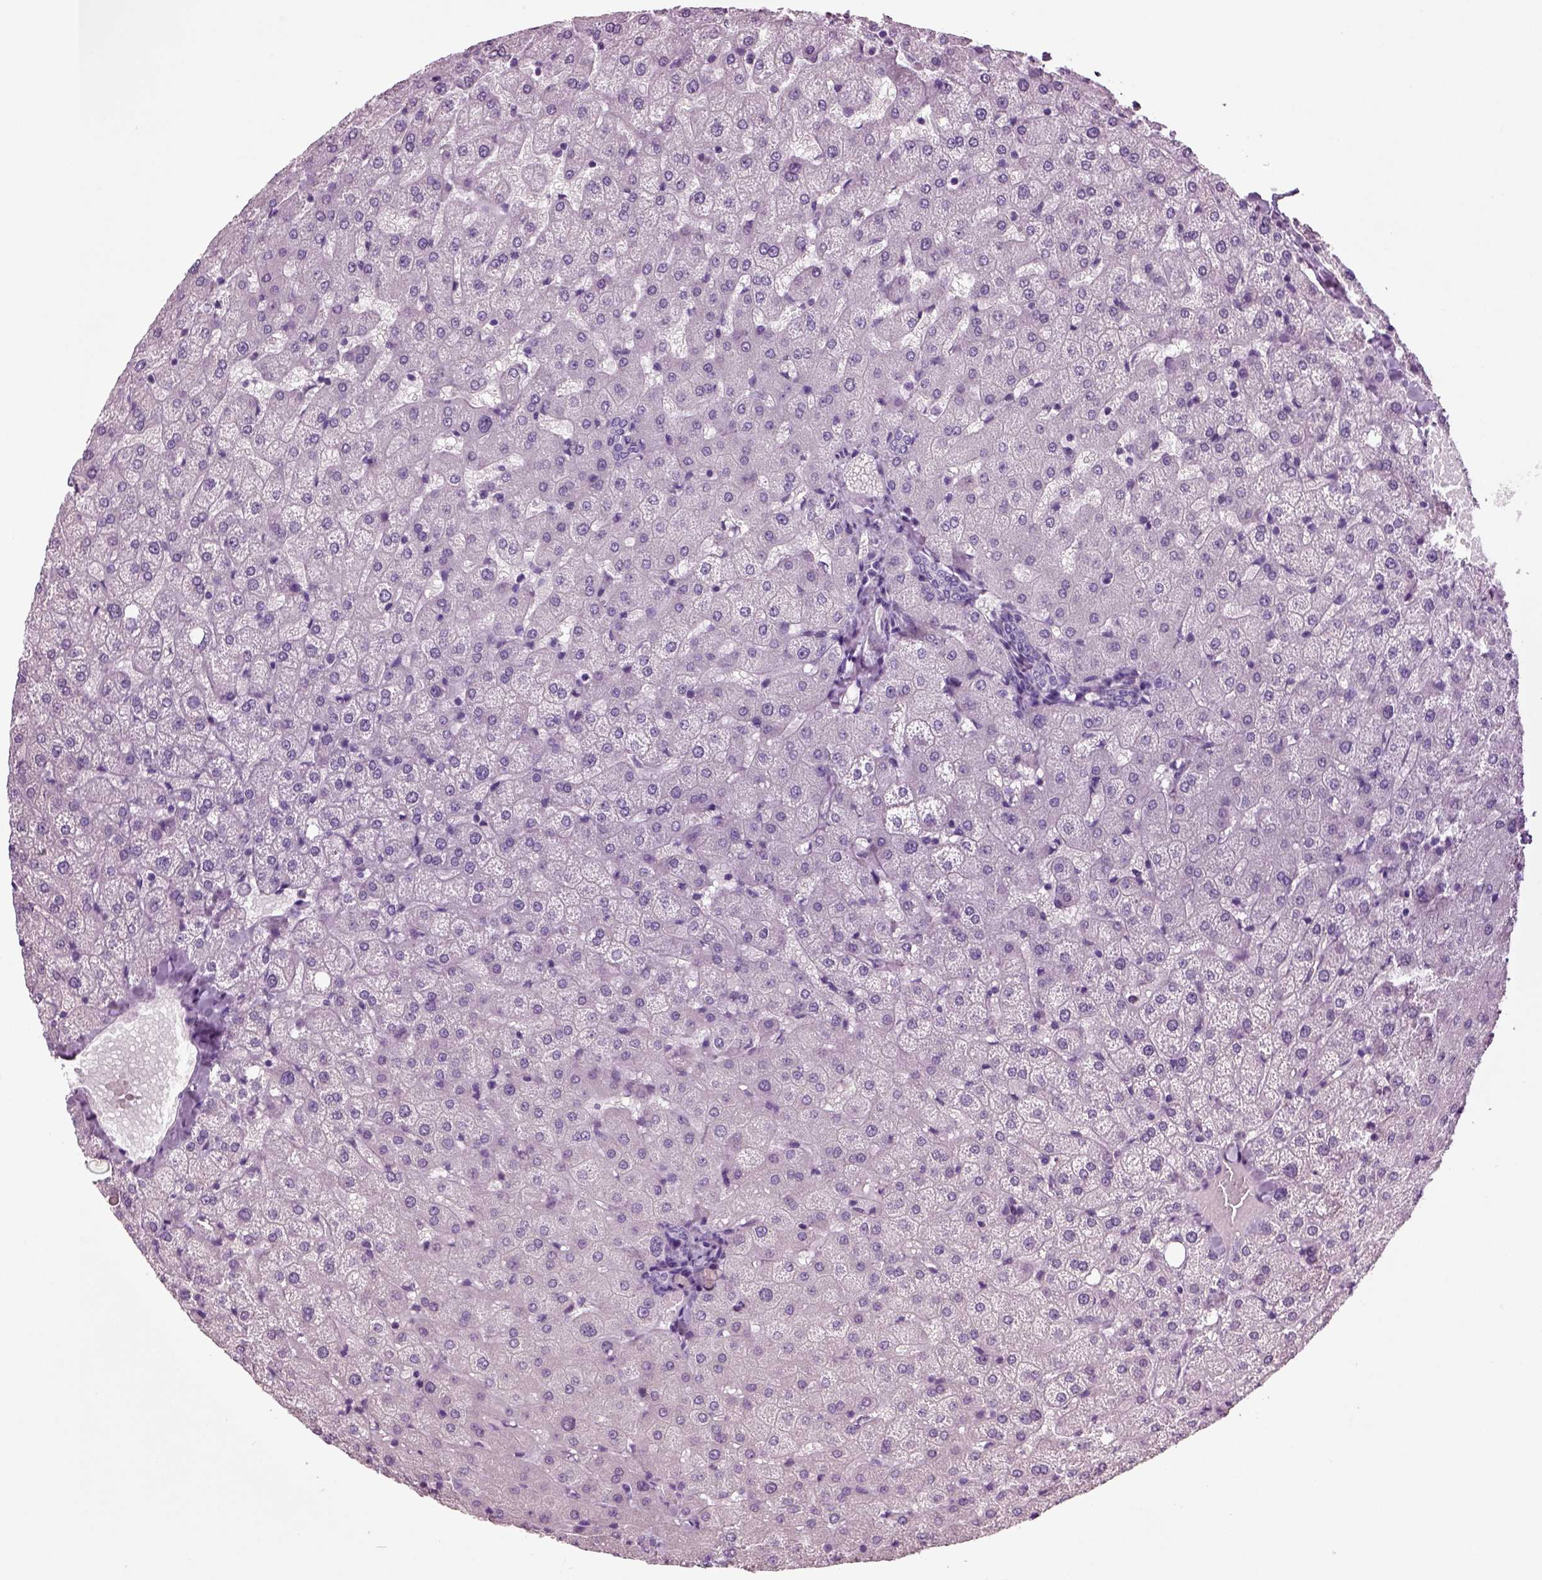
{"staining": {"intensity": "negative", "quantity": "none", "location": "none"}, "tissue": "liver", "cell_type": "Cholangiocytes", "image_type": "normal", "snomed": [{"axis": "morphology", "description": "Normal tissue, NOS"}, {"axis": "topography", "description": "Liver"}], "caption": "This is a photomicrograph of immunohistochemistry (IHC) staining of normal liver, which shows no positivity in cholangiocytes. (Brightfield microscopy of DAB IHC at high magnification).", "gene": "CRABP1", "patient": {"sex": "female", "age": 50}}